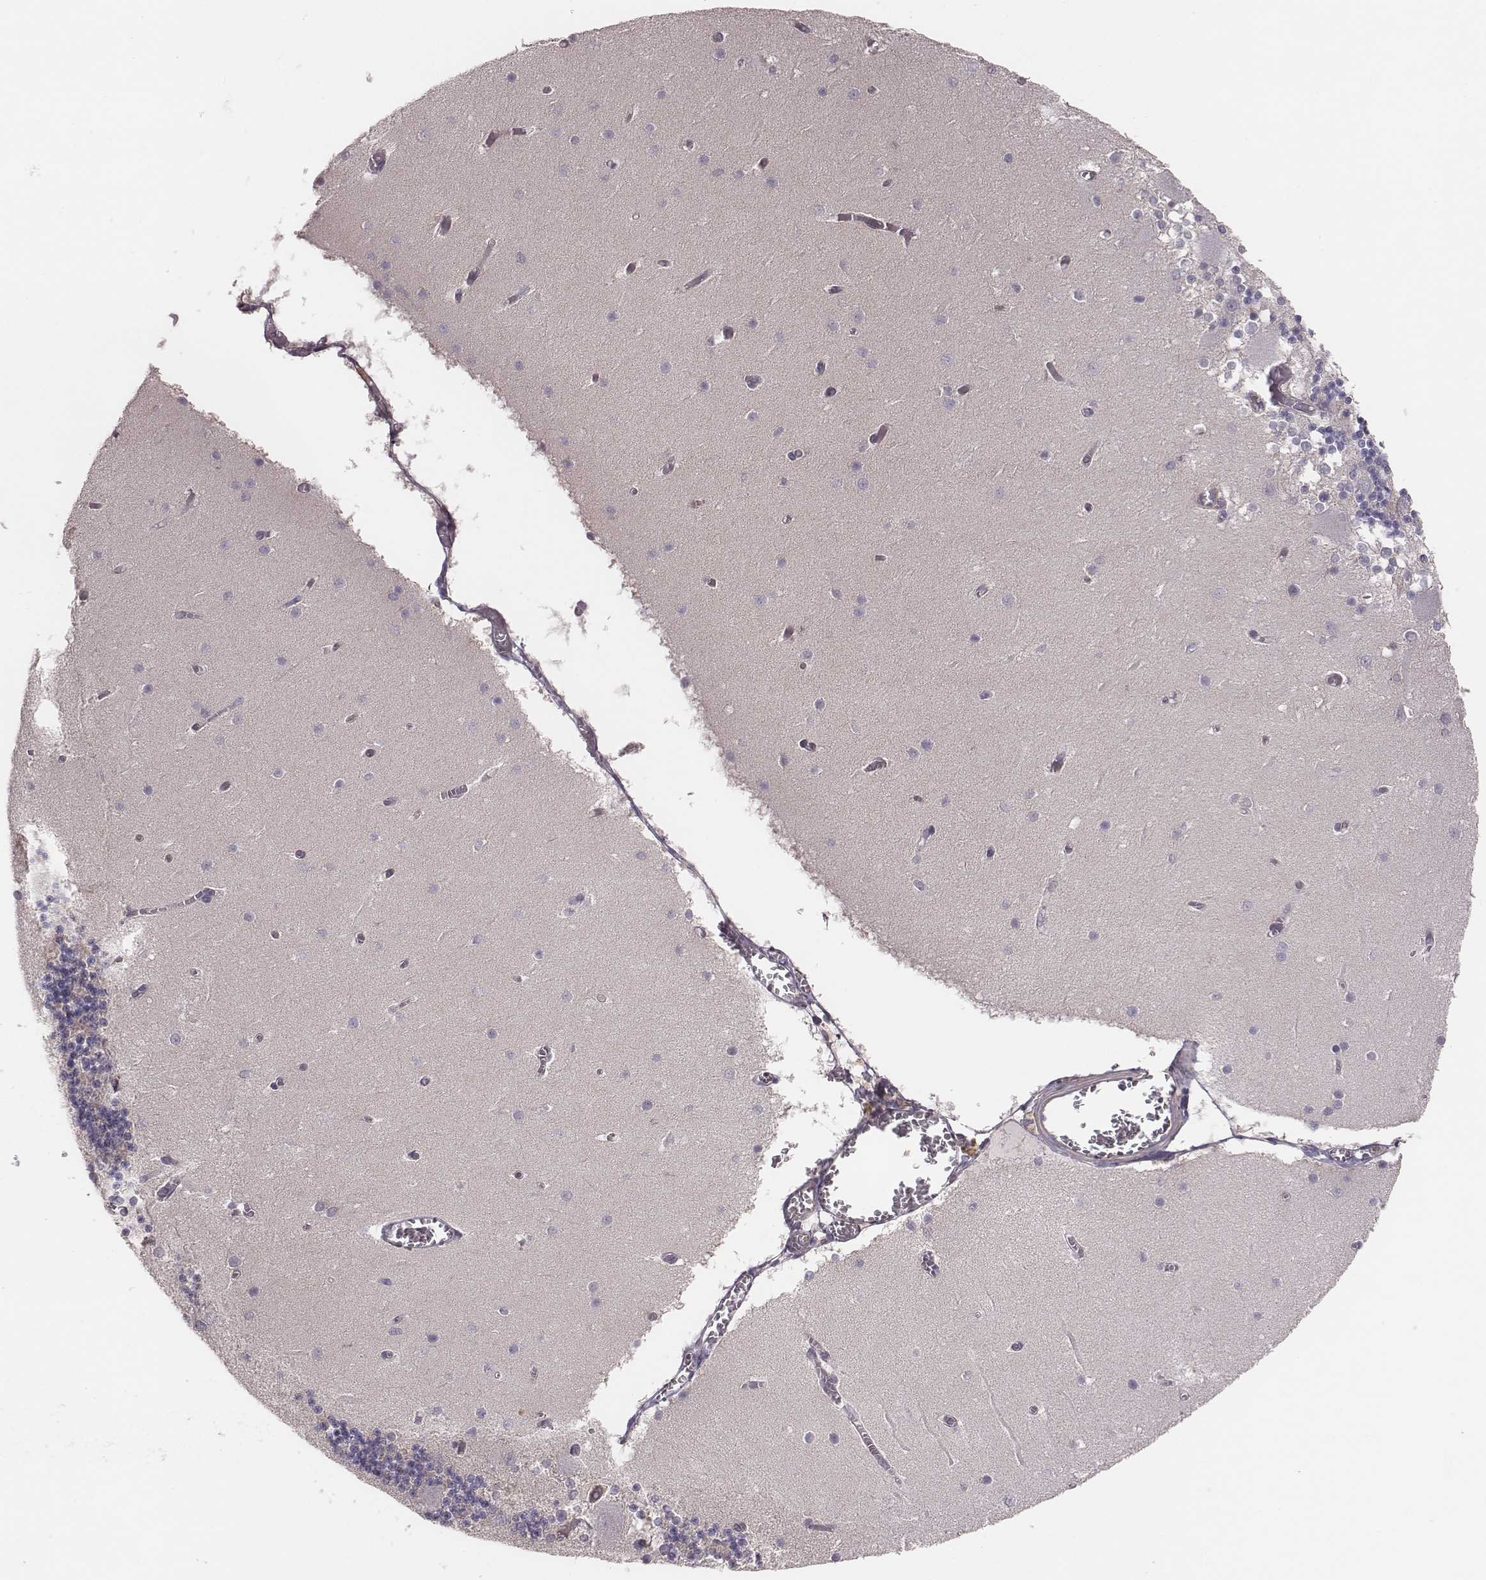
{"staining": {"intensity": "negative", "quantity": "none", "location": "none"}, "tissue": "cerebellum", "cell_type": "Cells in granular layer", "image_type": "normal", "snomed": [{"axis": "morphology", "description": "Normal tissue, NOS"}, {"axis": "topography", "description": "Cerebellum"}], "caption": "A micrograph of cerebellum stained for a protein reveals no brown staining in cells in granular layer.", "gene": "CAD", "patient": {"sex": "female", "age": 28}}